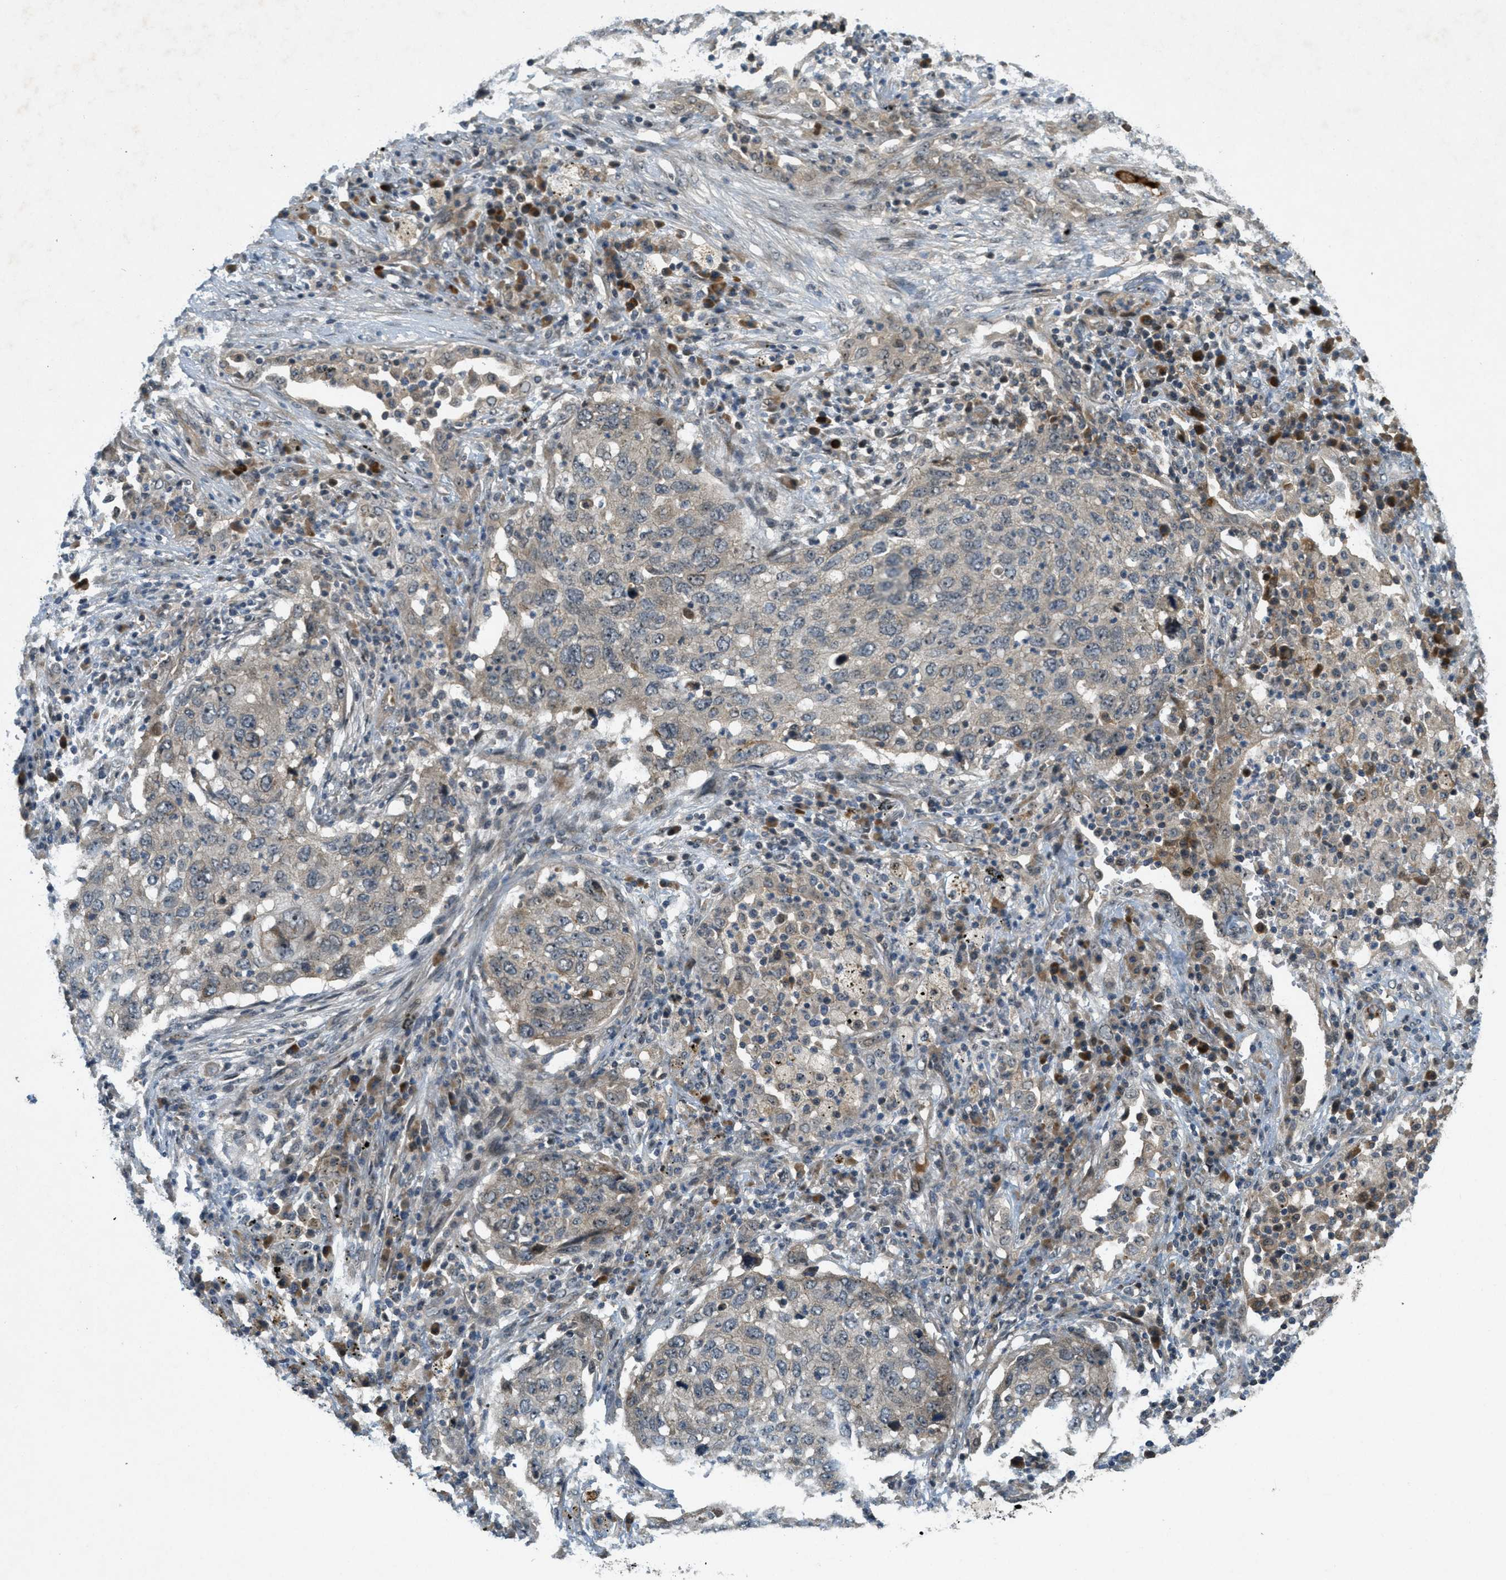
{"staining": {"intensity": "negative", "quantity": "none", "location": "none"}, "tissue": "lung cancer", "cell_type": "Tumor cells", "image_type": "cancer", "snomed": [{"axis": "morphology", "description": "Squamous cell carcinoma, NOS"}, {"axis": "topography", "description": "Lung"}], "caption": "A high-resolution photomicrograph shows immunohistochemistry staining of lung squamous cell carcinoma, which exhibits no significant staining in tumor cells.", "gene": "STK11", "patient": {"sex": "female", "age": 63}}